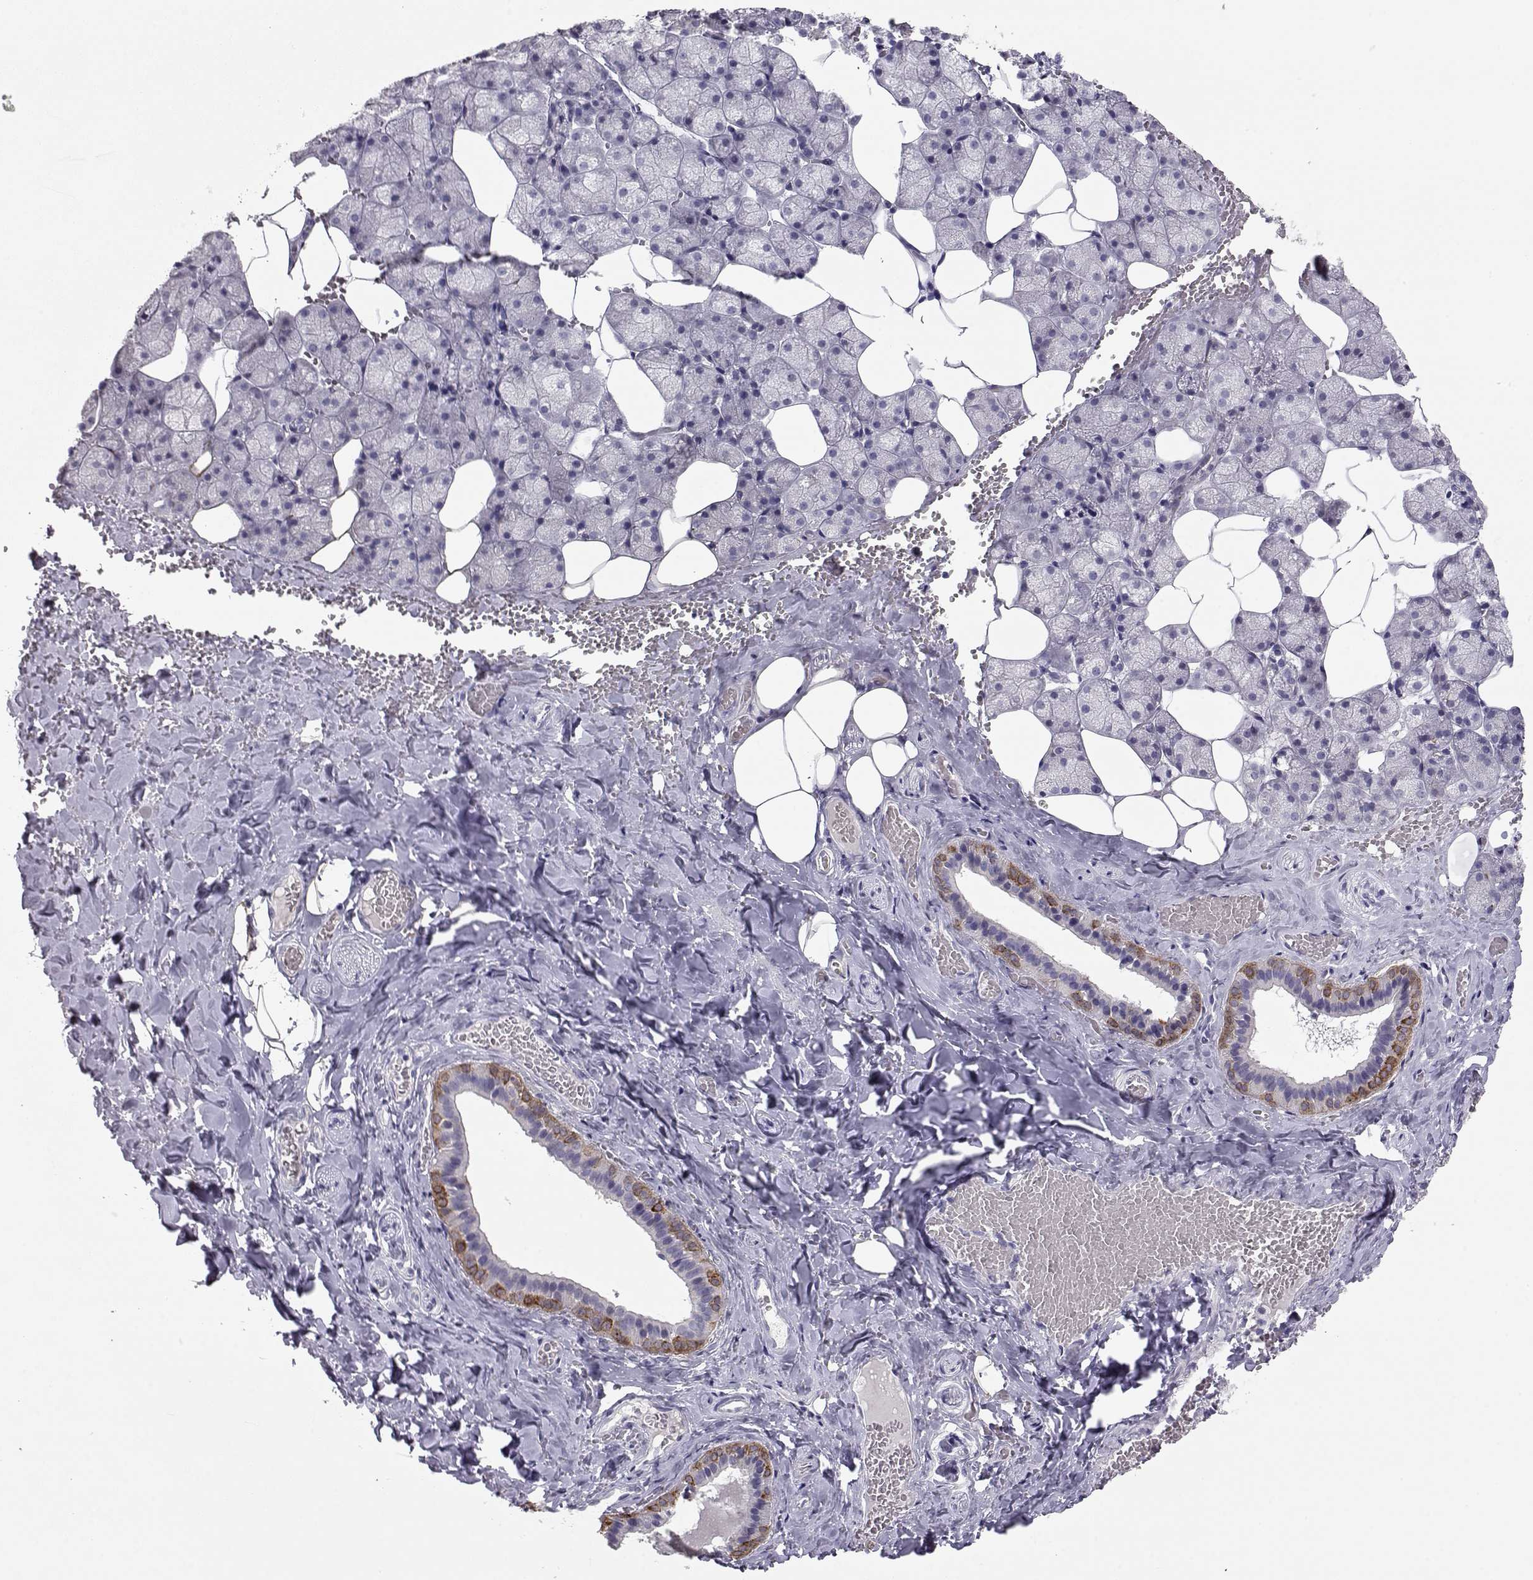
{"staining": {"intensity": "strong", "quantity": "<25%", "location": "cytoplasmic/membranous"}, "tissue": "salivary gland", "cell_type": "Glandular cells", "image_type": "normal", "snomed": [{"axis": "morphology", "description": "Normal tissue, NOS"}, {"axis": "topography", "description": "Salivary gland"}], "caption": "This histopathology image reveals IHC staining of benign salivary gland, with medium strong cytoplasmic/membranous expression in approximately <25% of glandular cells.", "gene": "LAMB3", "patient": {"sex": "male", "age": 38}}